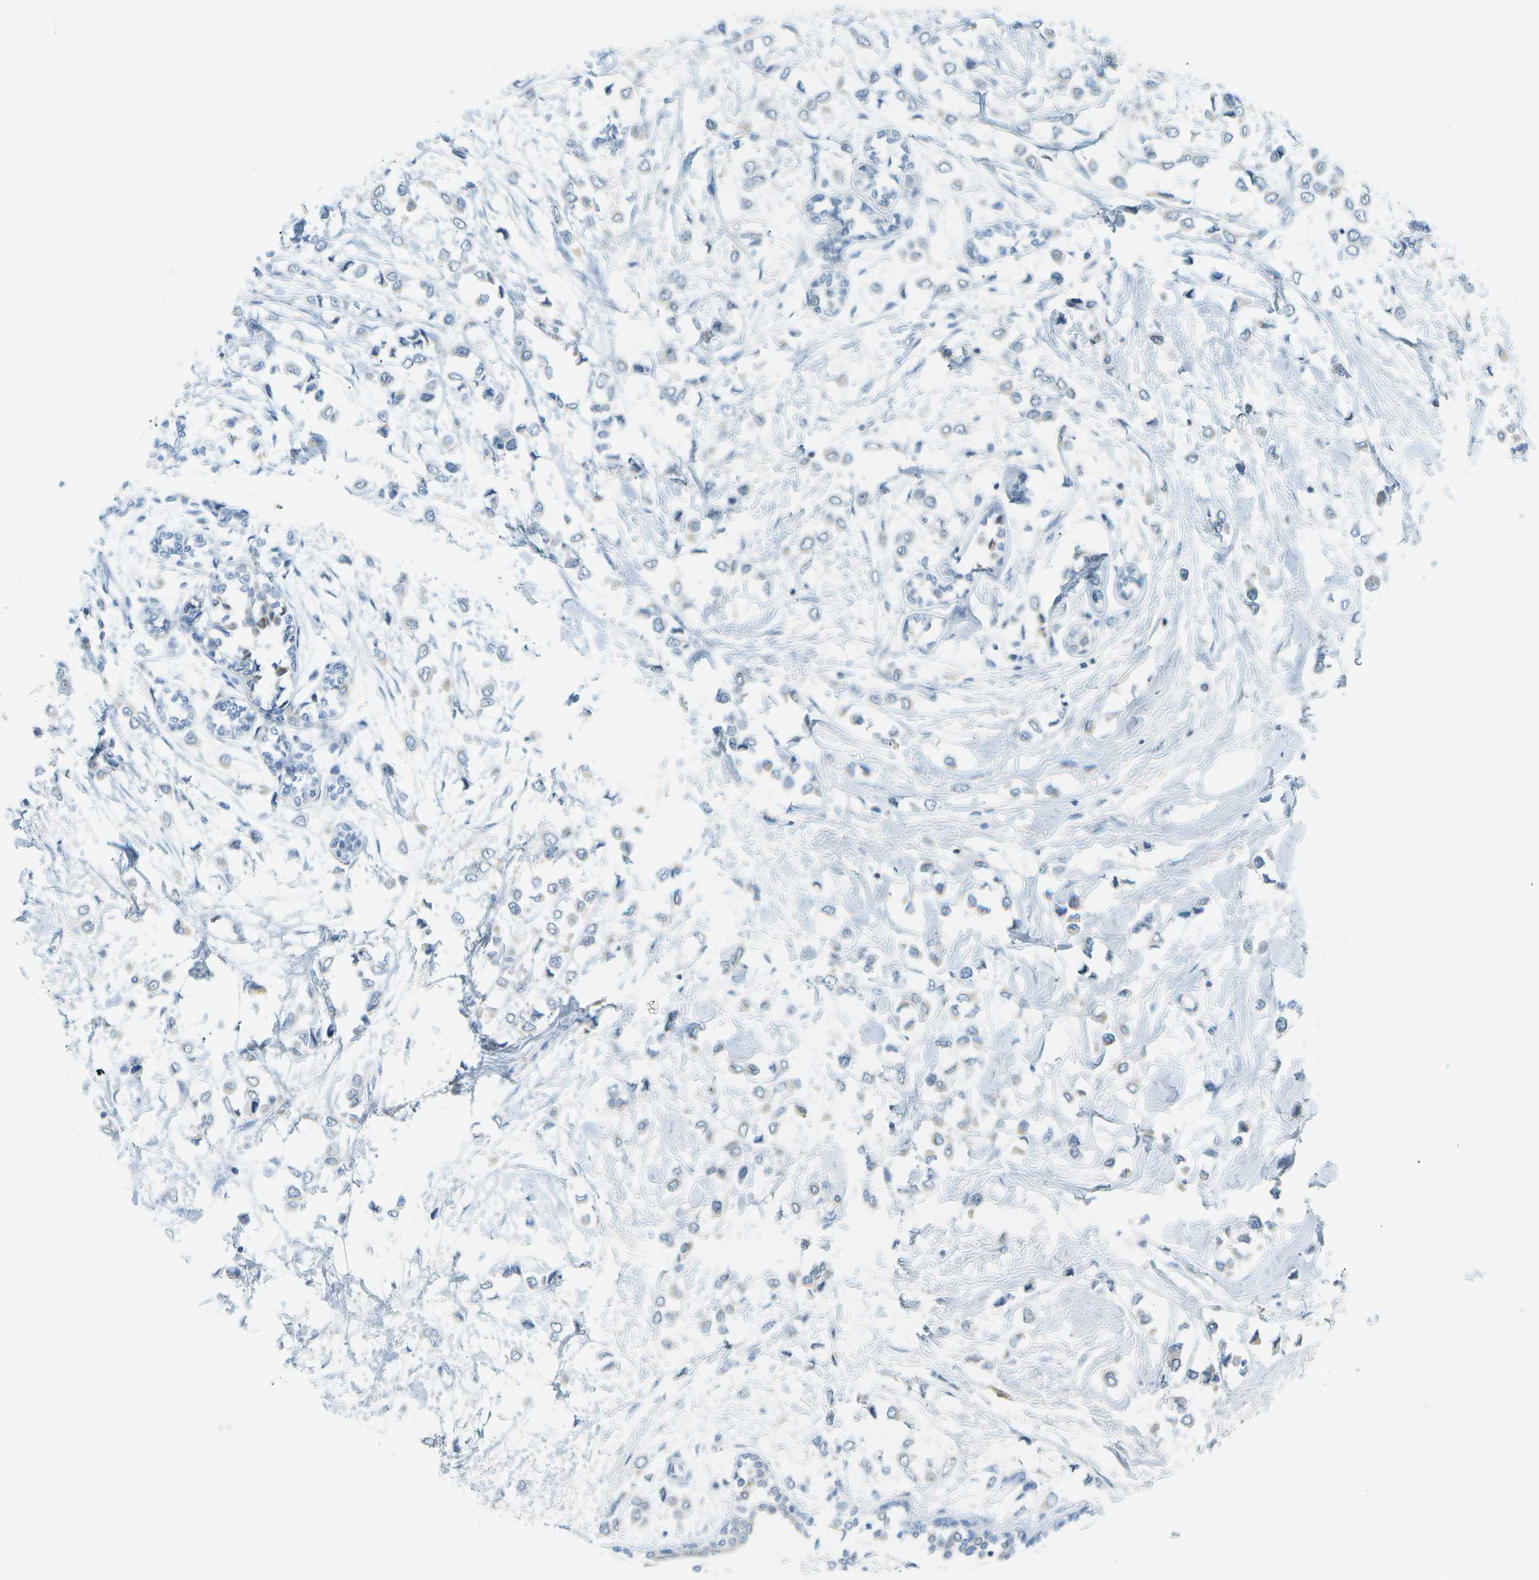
{"staining": {"intensity": "negative", "quantity": "none", "location": "none"}, "tissue": "breast cancer", "cell_type": "Tumor cells", "image_type": "cancer", "snomed": [{"axis": "morphology", "description": "Lobular carcinoma"}, {"axis": "topography", "description": "Breast"}], "caption": "Image shows no protein expression in tumor cells of lobular carcinoma (breast) tissue. The staining is performed using DAB brown chromogen with nuclei counter-stained in using hematoxylin.", "gene": "SMYD5", "patient": {"sex": "female", "age": 51}}